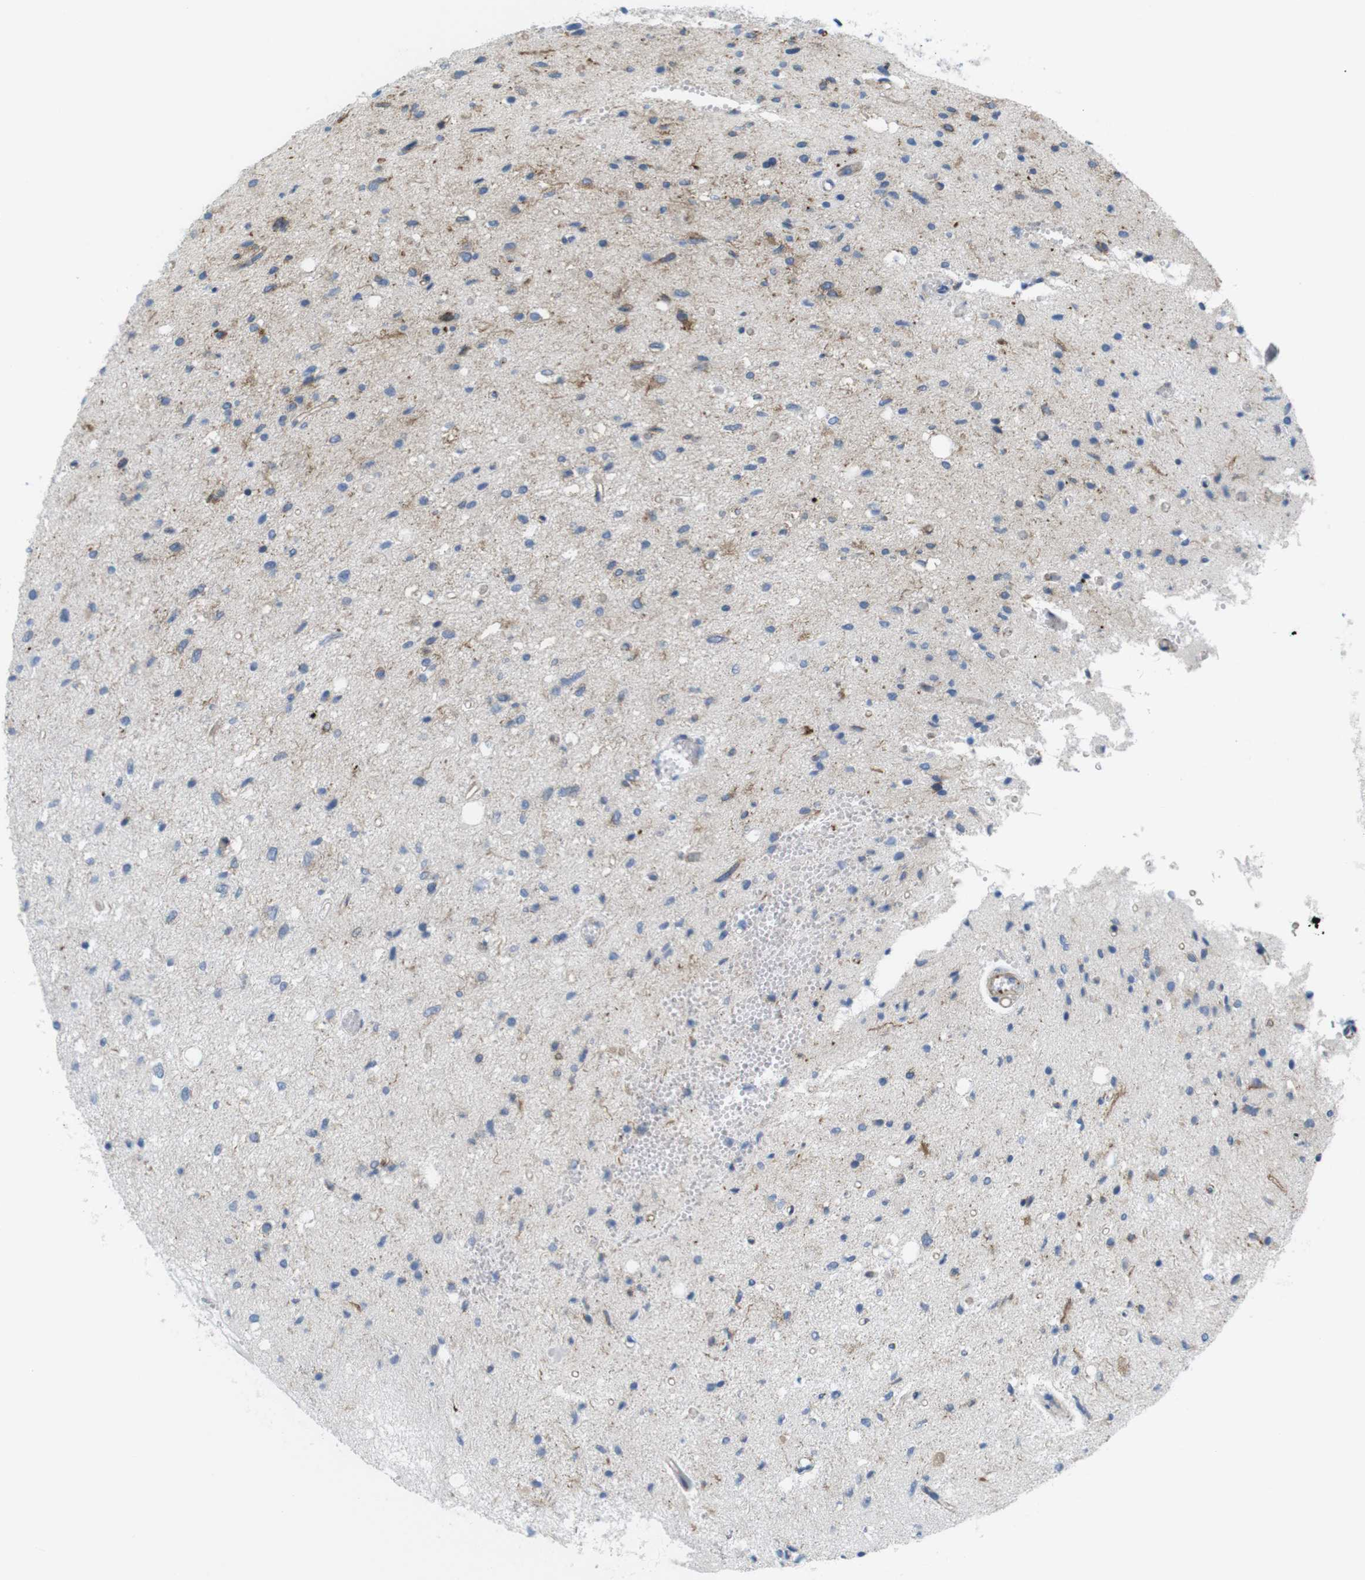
{"staining": {"intensity": "weak", "quantity": "<25%", "location": "cytoplasmic/membranous"}, "tissue": "glioma", "cell_type": "Tumor cells", "image_type": "cancer", "snomed": [{"axis": "morphology", "description": "Glioma, malignant, Low grade"}, {"axis": "topography", "description": "Brain"}], "caption": "Malignant glioma (low-grade) stained for a protein using IHC shows no expression tumor cells.", "gene": "MYH9", "patient": {"sex": "male", "age": 77}}